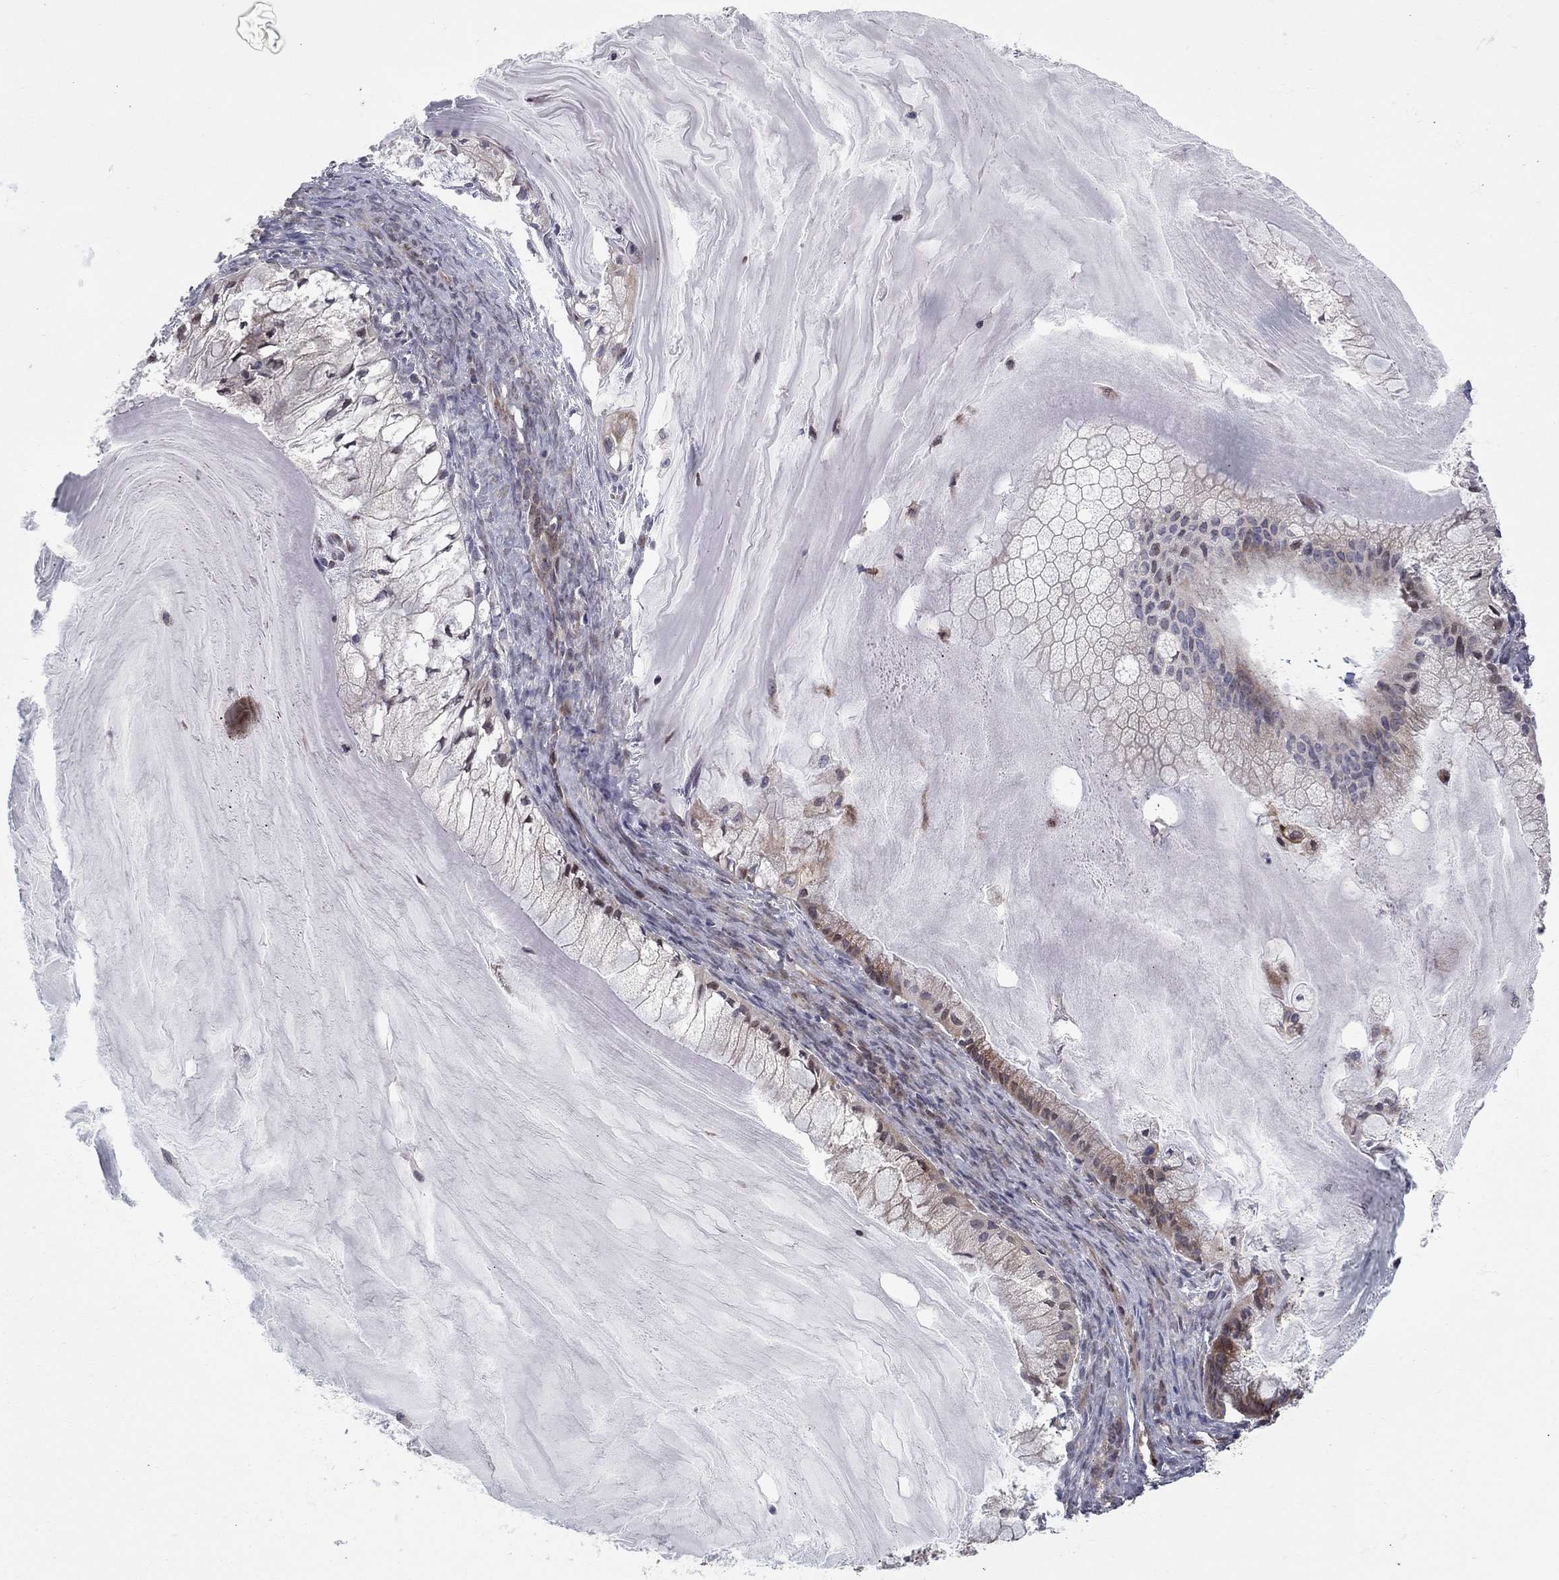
{"staining": {"intensity": "moderate", "quantity": ">75%", "location": "cytoplasmic/membranous"}, "tissue": "ovarian cancer", "cell_type": "Tumor cells", "image_type": "cancer", "snomed": [{"axis": "morphology", "description": "Cystadenocarcinoma, mucinous, NOS"}, {"axis": "topography", "description": "Ovary"}], "caption": "Ovarian mucinous cystadenocarcinoma stained for a protein (brown) shows moderate cytoplasmic/membranous positive expression in about >75% of tumor cells.", "gene": "DUSP7", "patient": {"sex": "female", "age": 57}}